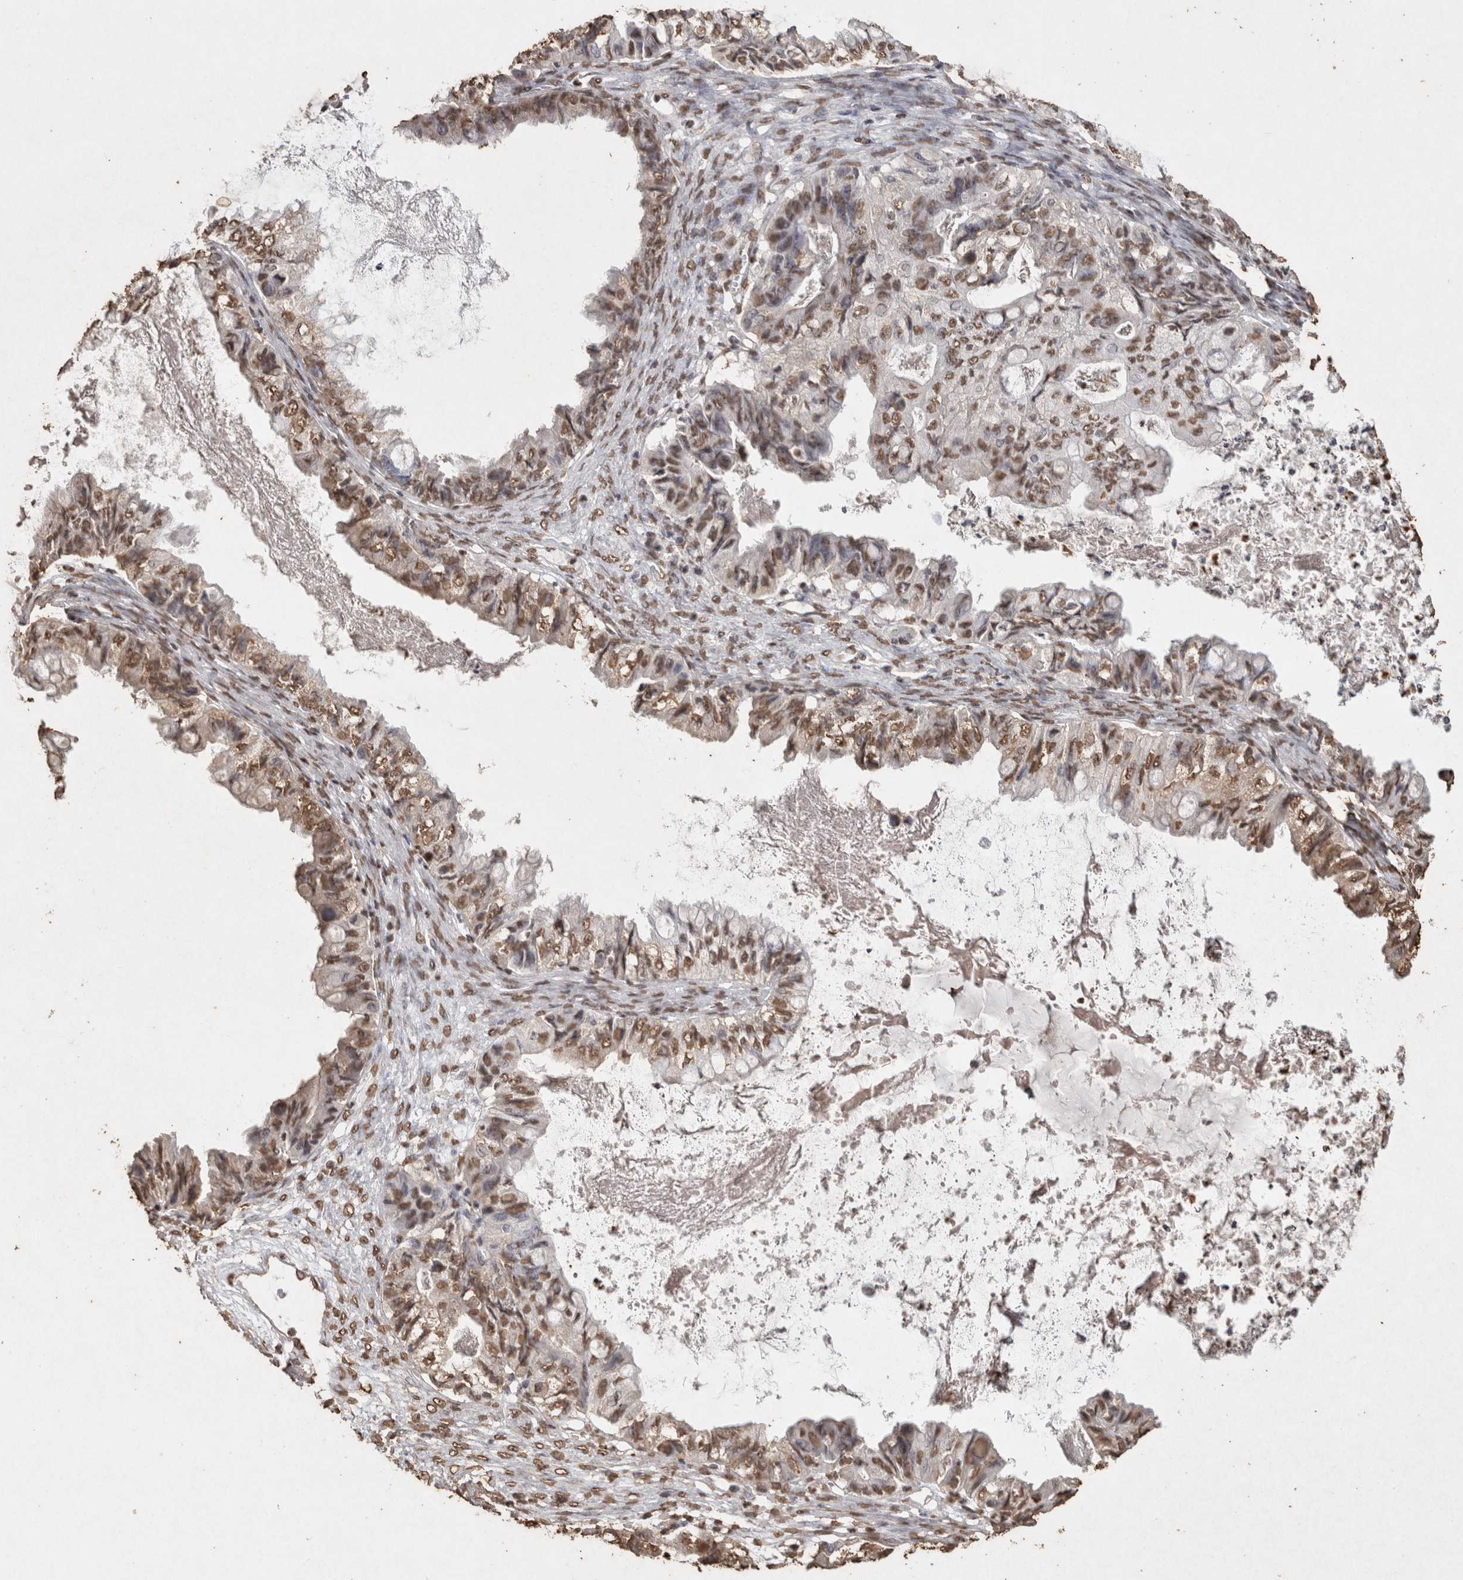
{"staining": {"intensity": "moderate", "quantity": ">75%", "location": "nuclear"}, "tissue": "ovarian cancer", "cell_type": "Tumor cells", "image_type": "cancer", "snomed": [{"axis": "morphology", "description": "Cystadenocarcinoma, mucinous, NOS"}, {"axis": "topography", "description": "Ovary"}], "caption": "About >75% of tumor cells in mucinous cystadenocarcinoma (ovarian) reveal moderate nuclear protein positivity as visualized by brown immunohistochemical staining.", "gene": "FSTL3", "patient": {"sex": "female", "age": 80}}